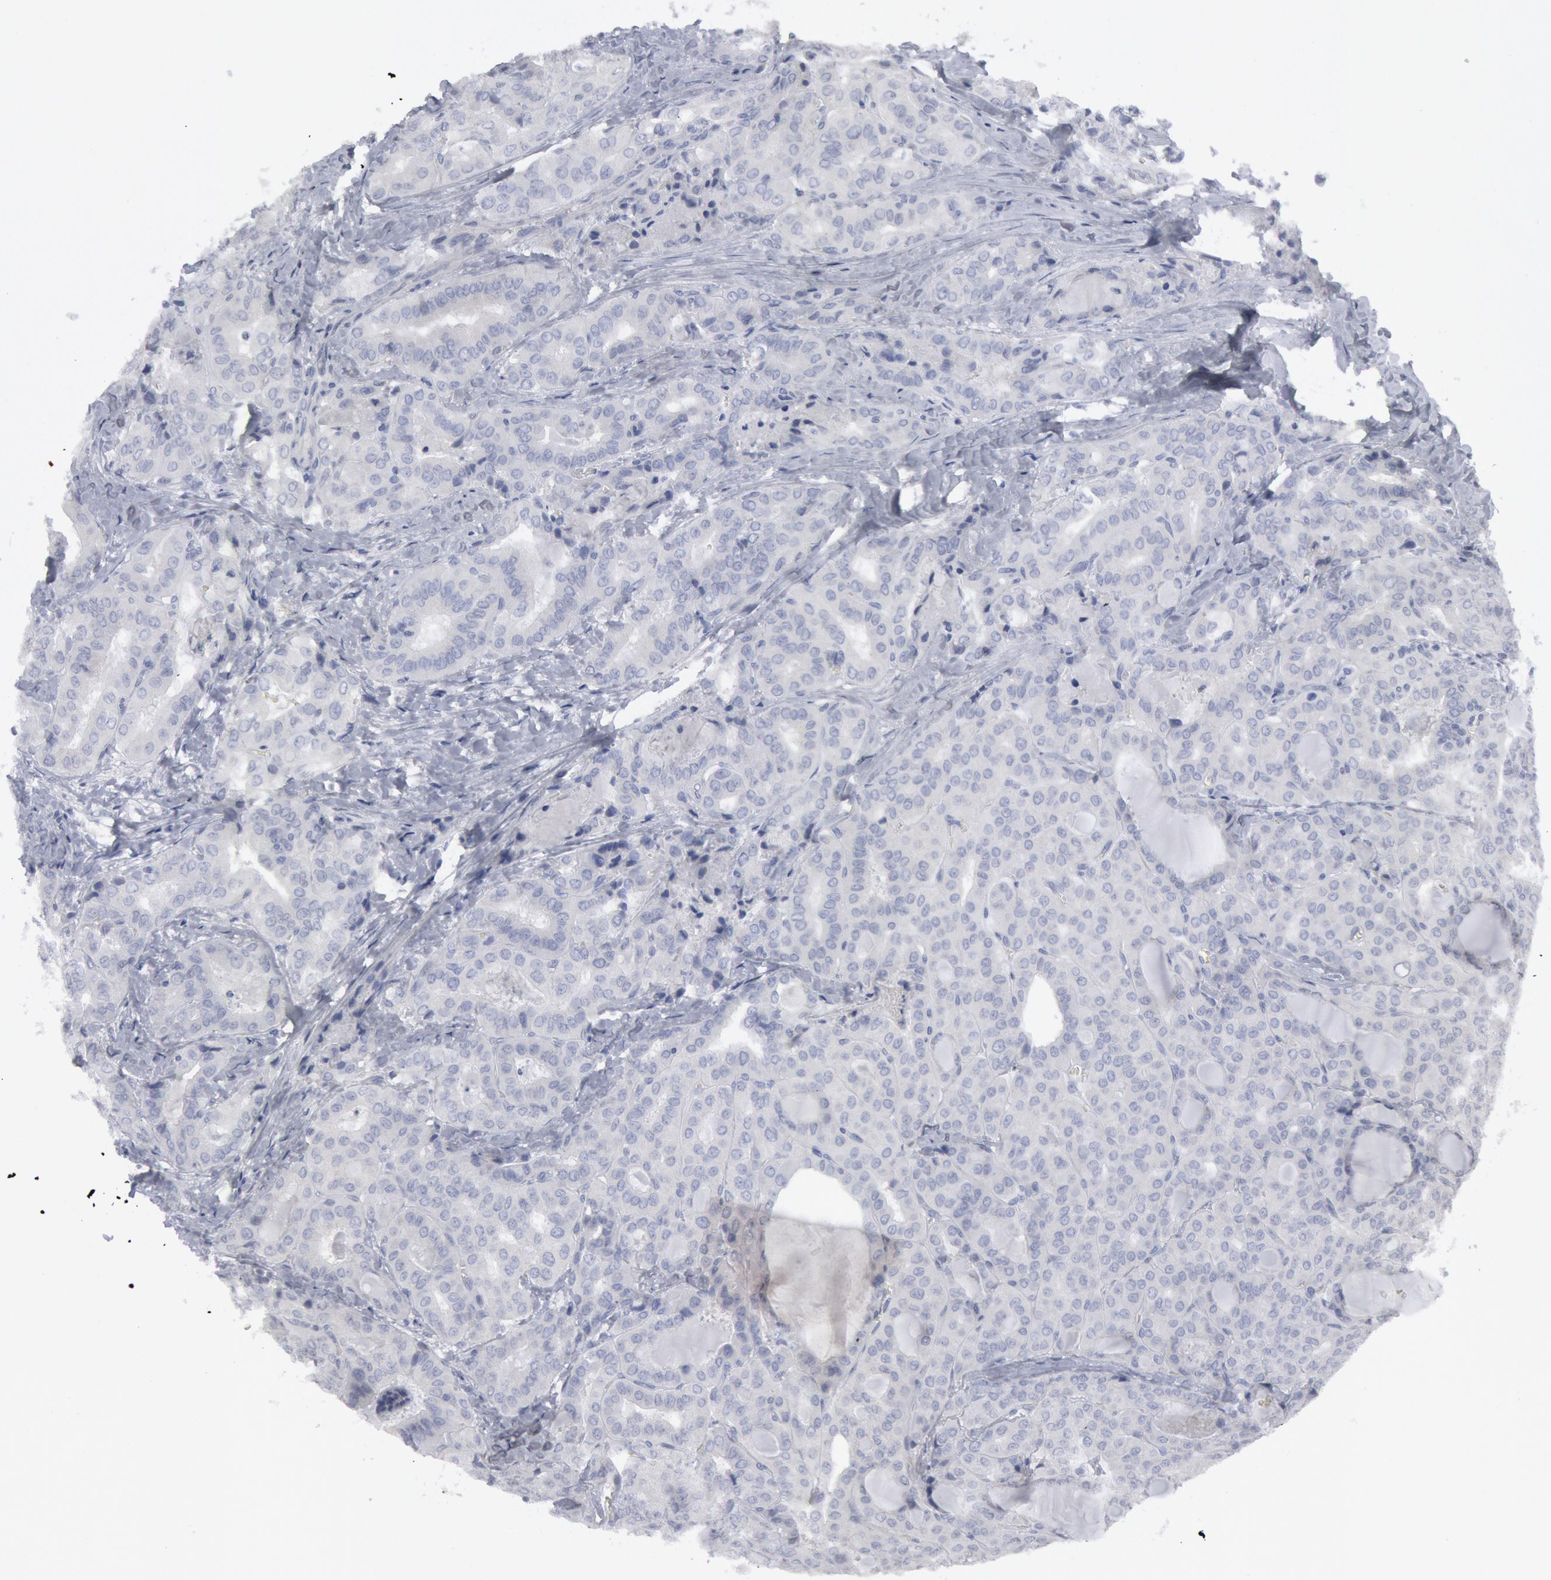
{"staining": {"intensity": "negative", "quantity": "none", "location": "none"}, "tissue": "thyroid cancer", "cell_type": "Tumor cells", "image_type": "cancer", "snomed": [{"axis": "morphology", "description": "Papillary adenocarcinoma, NOS"}, {"axis": "topography", "description": "Thyroid gland"}], "caption": "DAB immunohistochemical staining of papillary adenocarcinoma (thyroid) reveals no significant staining in tumor cells.", "gene": "DMC1", "patient": {"sex": "female", "age": 71}}